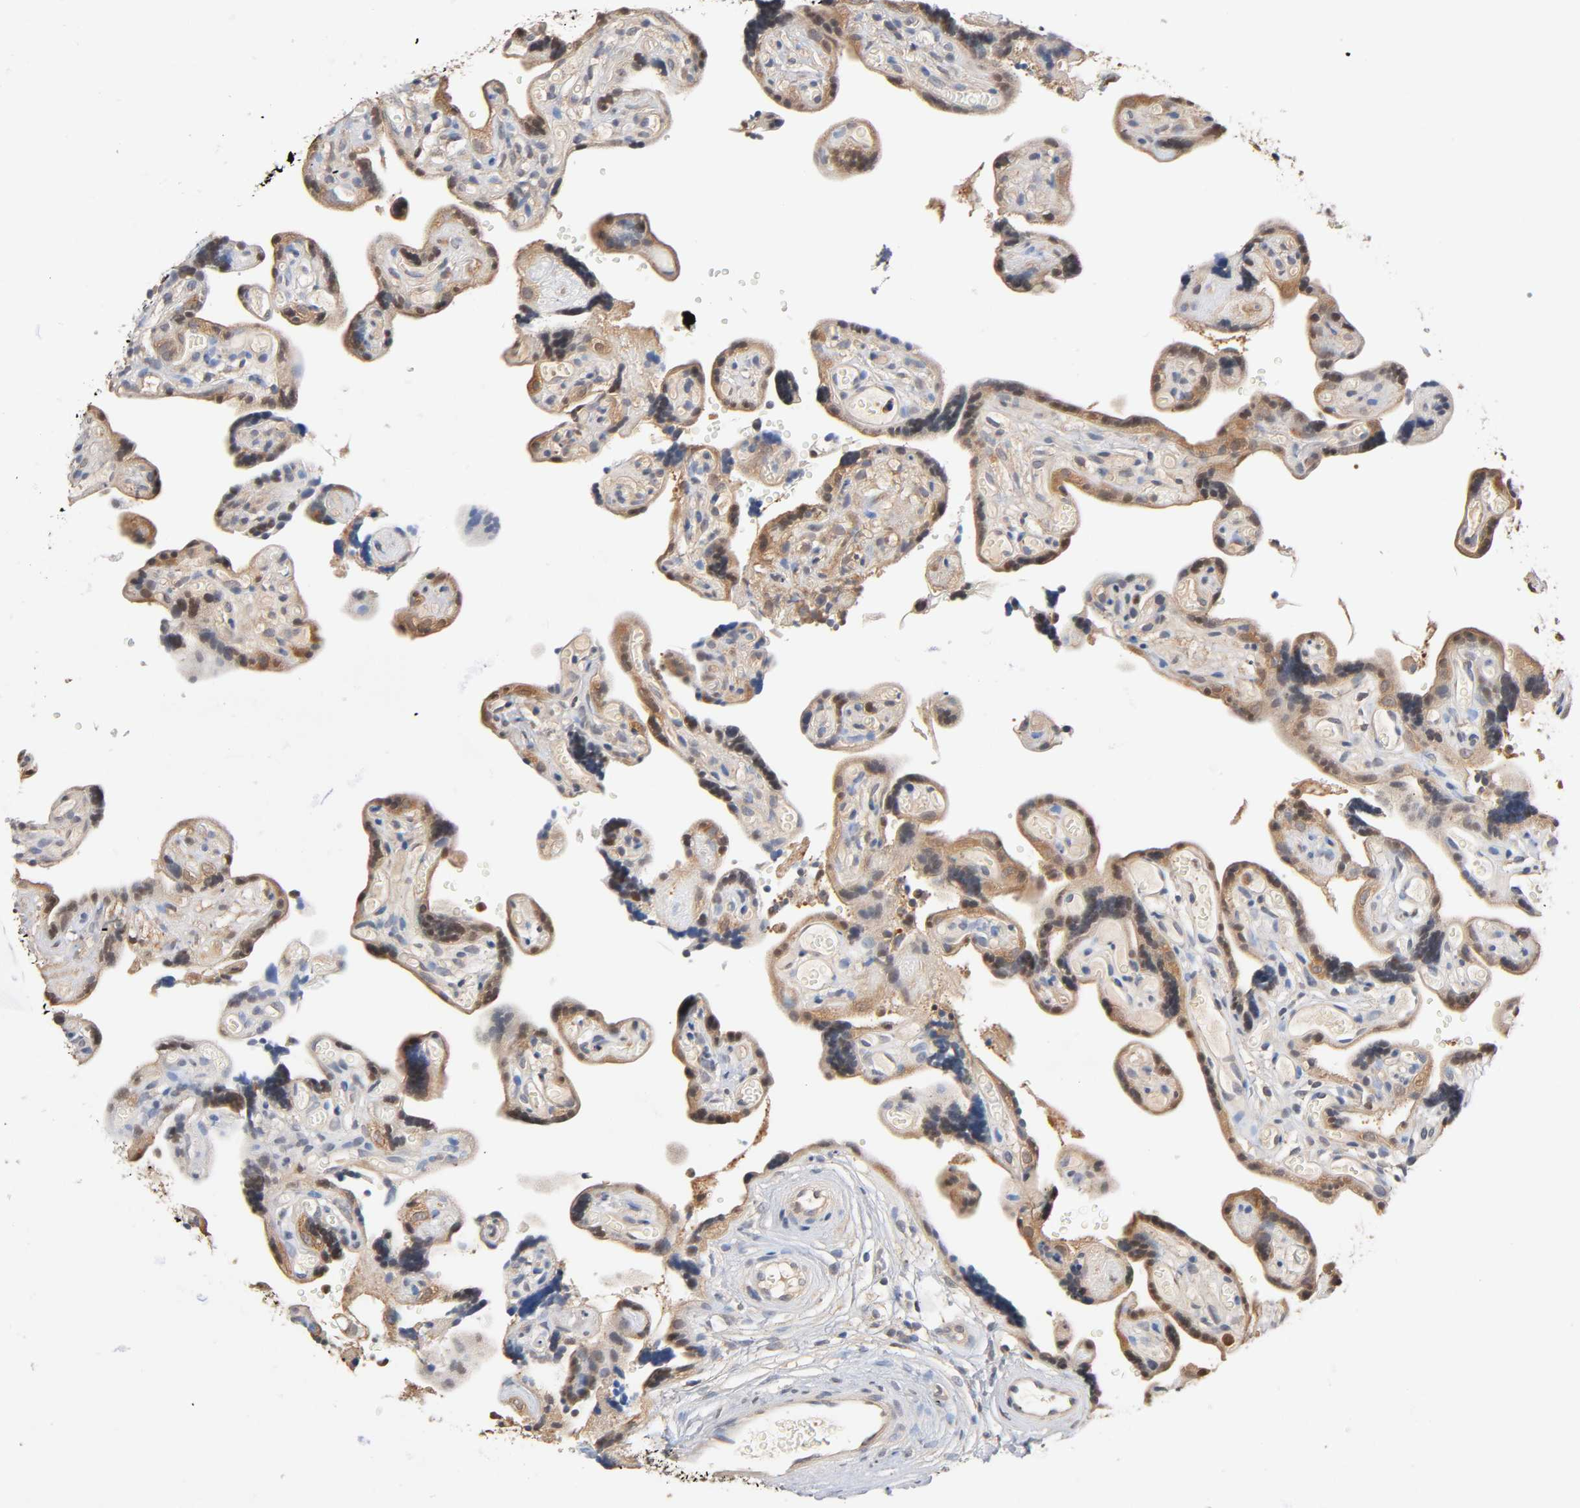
{"staining": {"intensity": "moderate", "quantity": ">75%", "location": "cytoplasmic/membranous"}, "tissue": "placenta", "cell_type": "Decidual cells", "image_type": "normal", "snomed": [{"axis": "morphology", "description": "Normal tissue, NOS"}, {"axis": "topography", "description": "Placenta"}], "caption": "Immunohistochemistry (DAB (3,3'-diaminobenzidine)) staining of normal placenta shows moderate cytoplasmic/membranous protein positivity in about >75% of decidual cells. (IHC, brightfield microscopy, high magnification).", "gene": "ALDOA", "patient": {"sex": "female", "age": 30}}